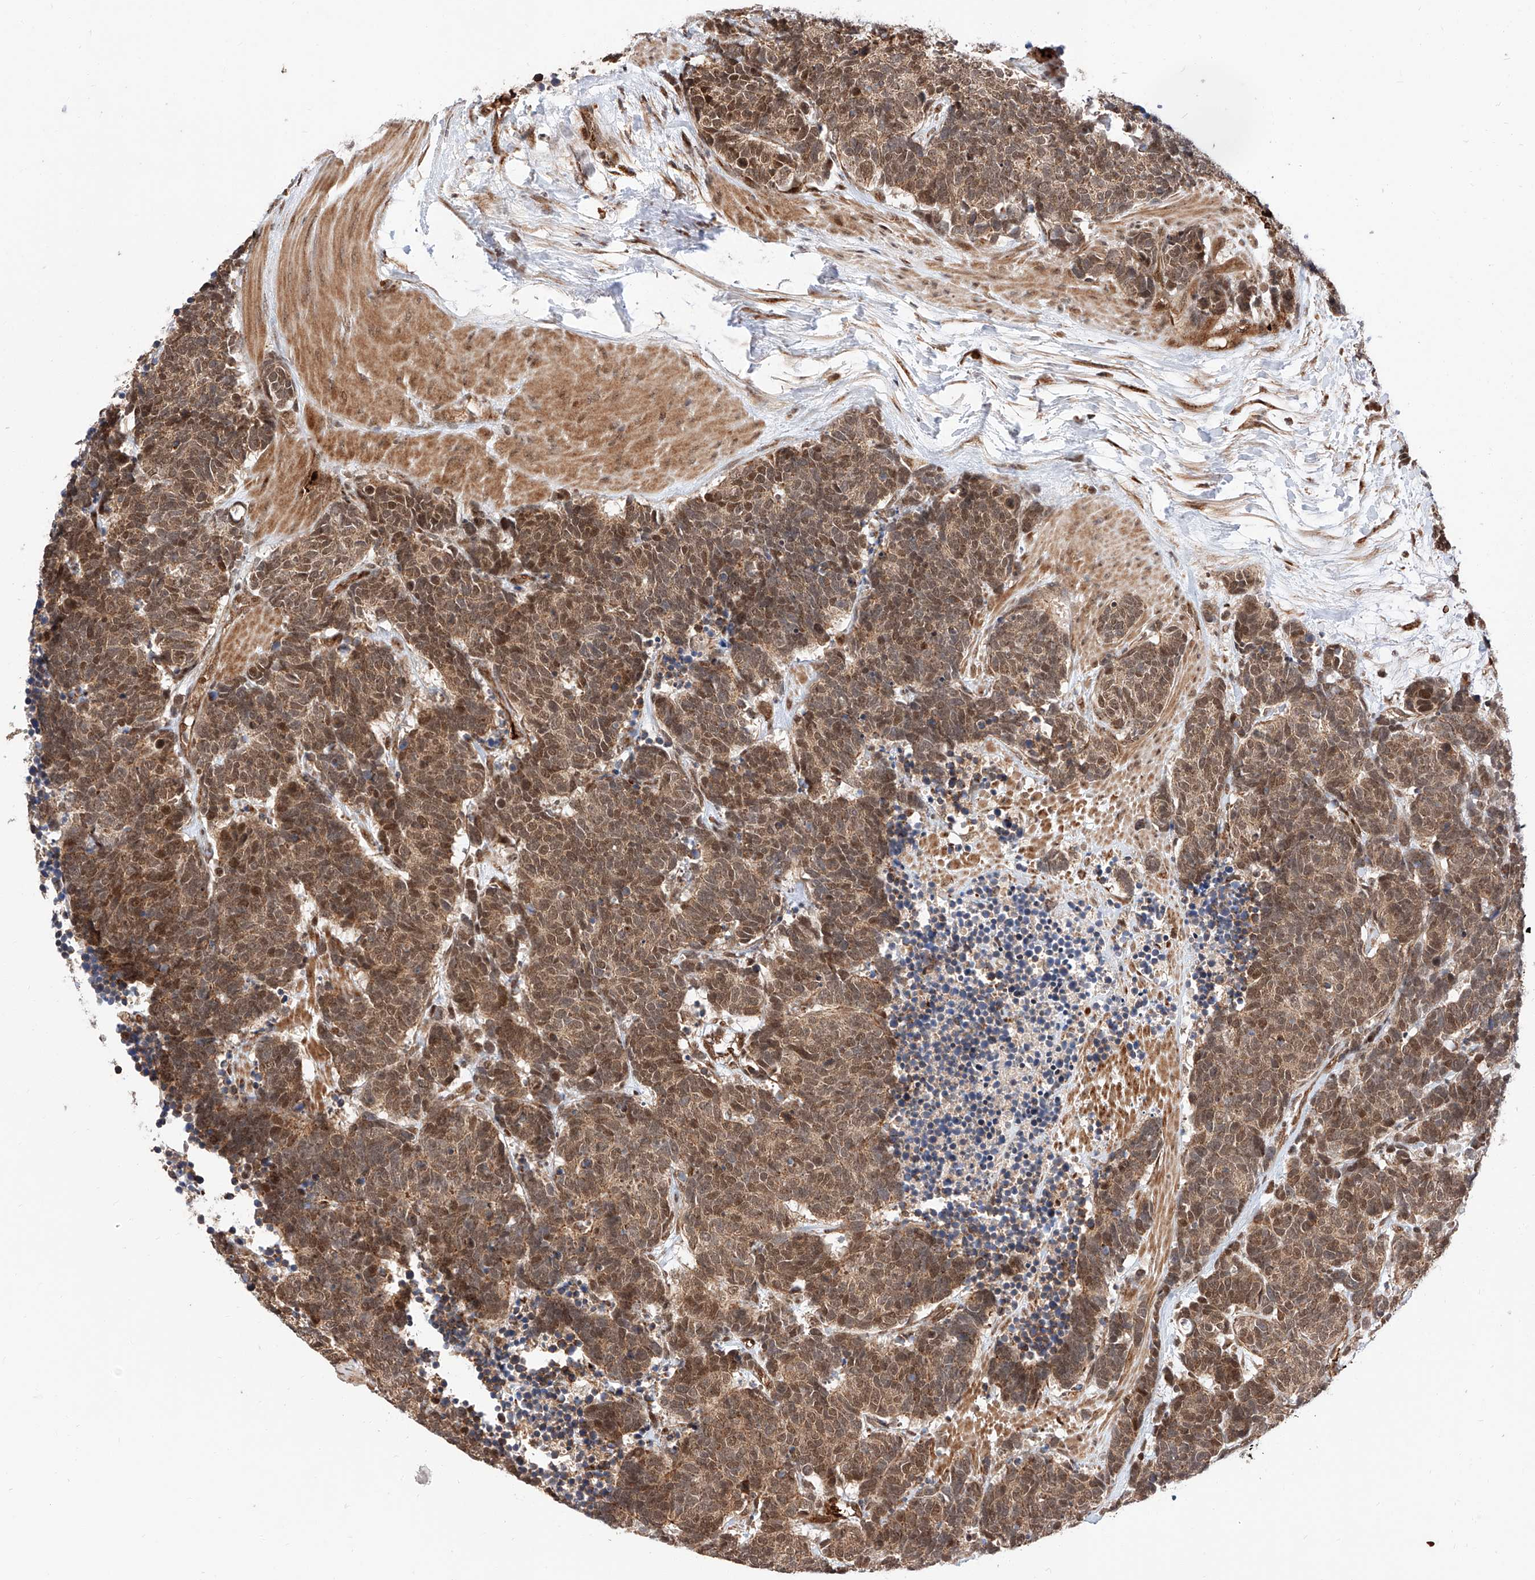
{"staining": {"intensity": "moderate", "quantity": ">75%", "location": "cytoplasmic/membranous,nuclear"}, "tissue": "carcinoid", "cell_type": "Tumor cells", "image_type": "cancer", "snomed": [{"axis": "morphology", "description": "Carcinoma, NOS"}, {"axis": "morphology", "description": "Carcinoid, malignant, NOS"}, {"axis": "topography", "description": "Urinary bladder"}], "caption": "Carcinoid was stained to show a protein in brown. There is medium levels of moderate cytoplasmic/membranous and nuclear expression in about >75% of tumor cells.", "gene": "THTPA", "patient": {"sex": "male", "age": 57}}